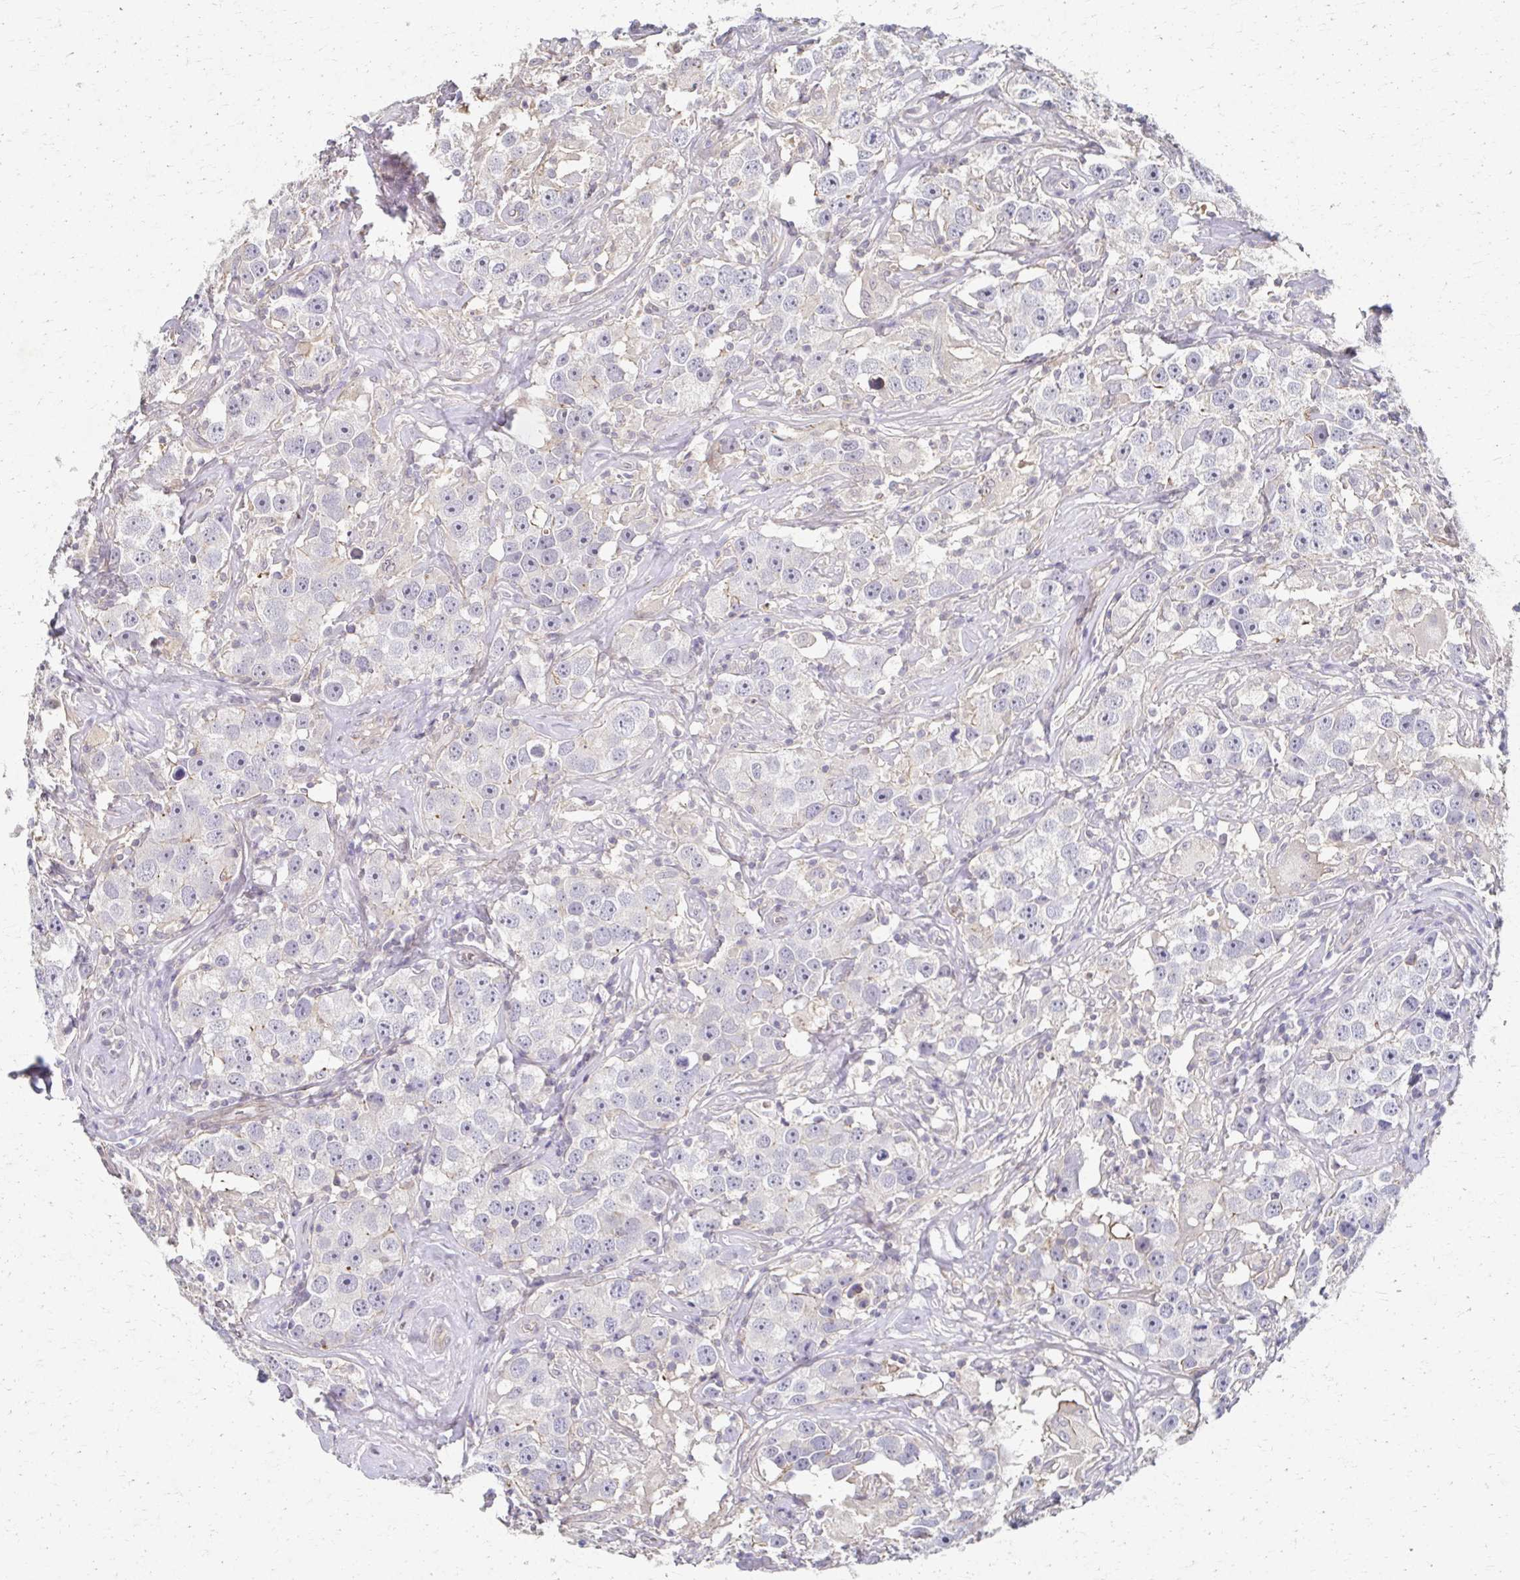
{"staining": {"intensity": "negative", "quantity": "none", "location": "none"}, "tissue": "testis cancer", "cell_type": "Tumor cells", "image_type": "cancer", "snomed": [{"axis": "morphology", "description": "Seminoma, NOS"}, {"axis": "topography", "description": "Testis"}], "caption": "Testis cancer stained for a protein using immunohistochemistry shows no expression tumor cells.", "gene": "EOLA2", "patient": {"sex": "male", "age": 49}}